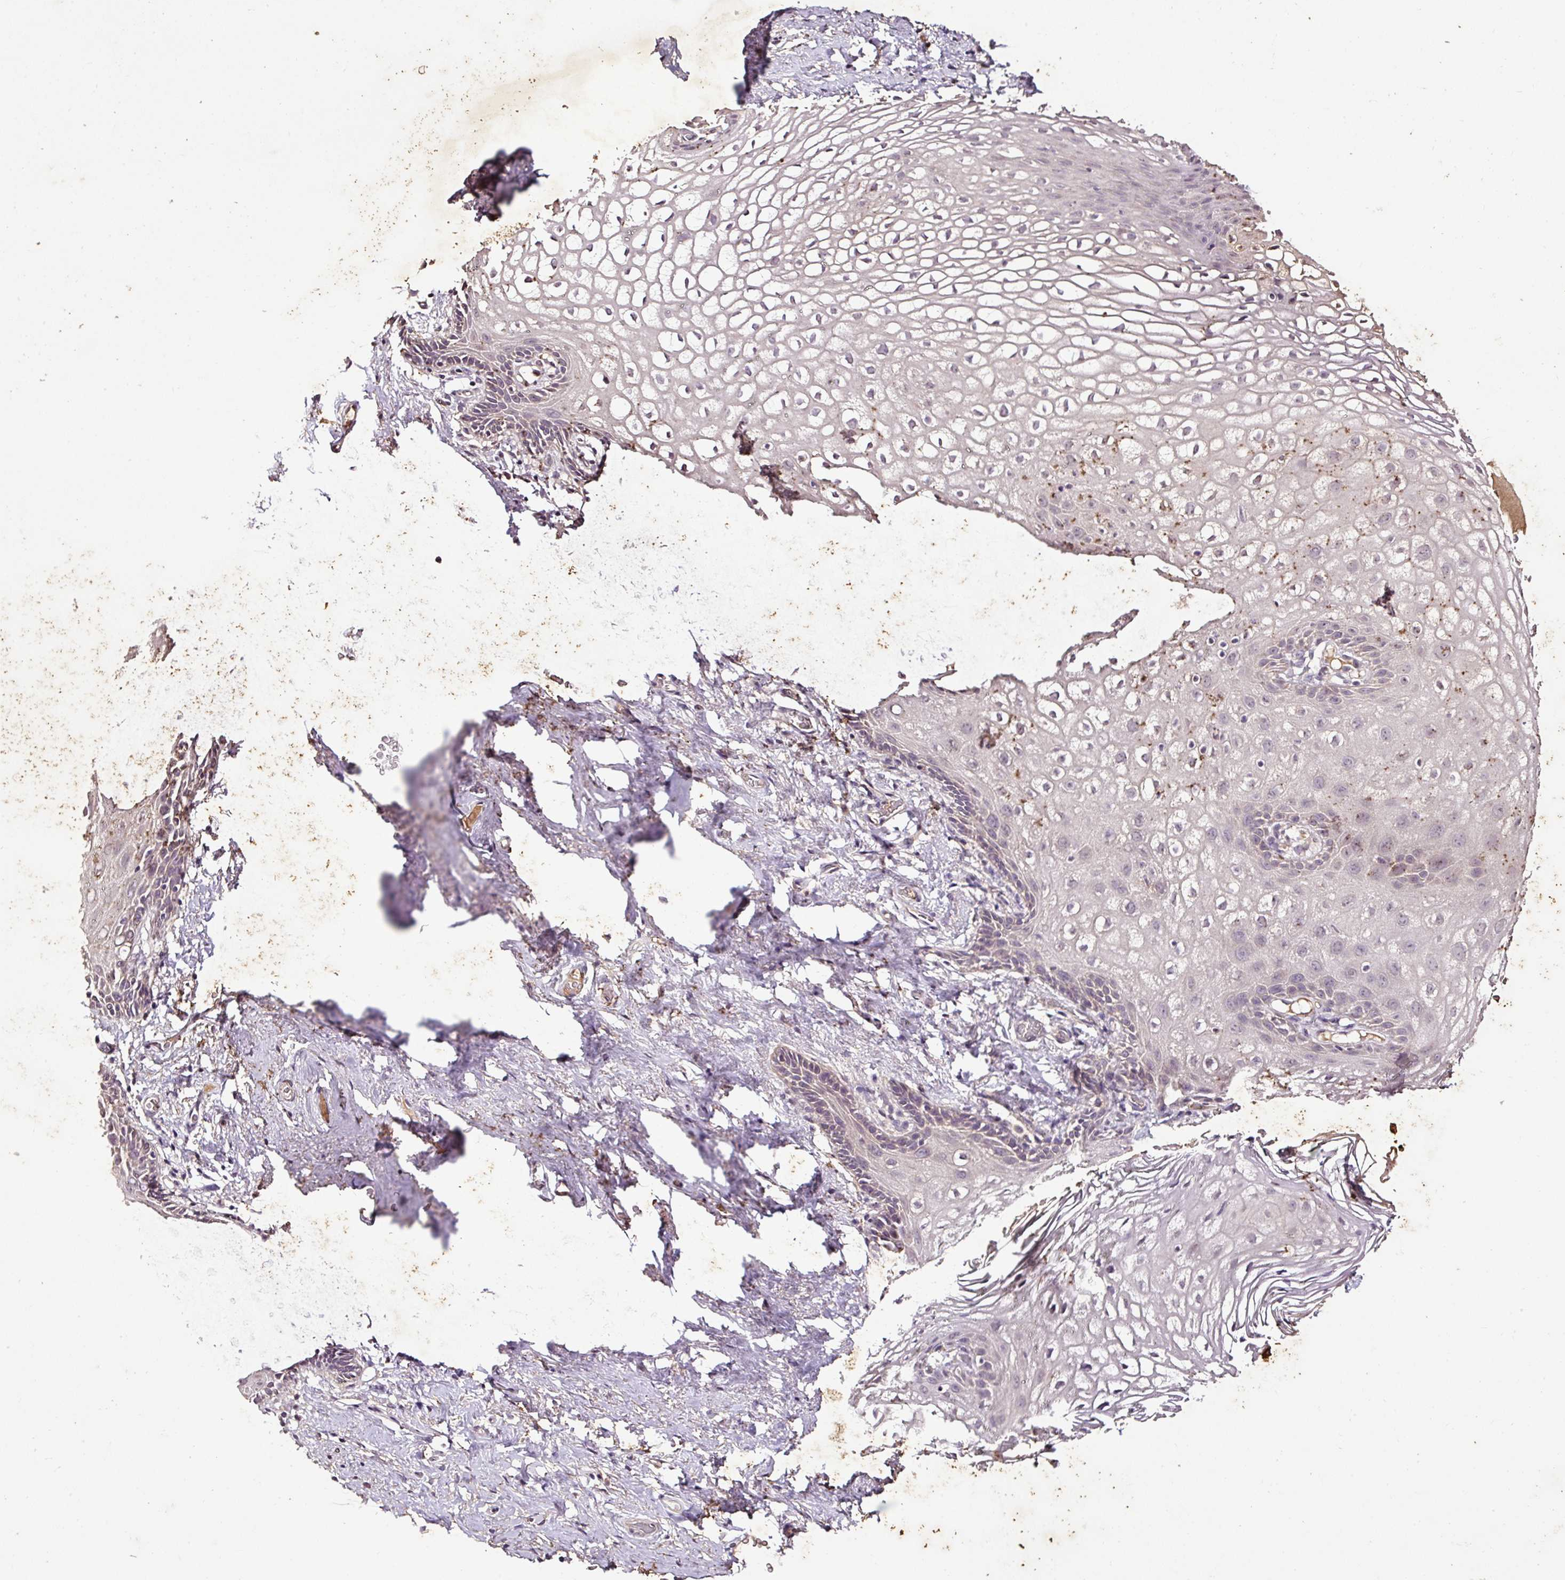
{"staining": {"intensity": "weak", "quantity": "<25%", "location": "cytoplasmic/membranous"}, "tissue": "vagina", "cell_type": "Squamous epithelial cells", "image_type": "normal", "snomed": [{"axis": "morphology", "description": "Normal tissue, NOS"}, {"axis": "topography", "description": "Vagina"}, {"axis": "topography", "description": "Peripheral nerve tissue"}], "caption": "Immunohistochemistry (IHC) image of normal vagina: vagina stained with DAB shows no significant protein expression in squamous epithelial cells.", "gene": "LRTM2", "patient": {"sex": "female", "age": 71}}